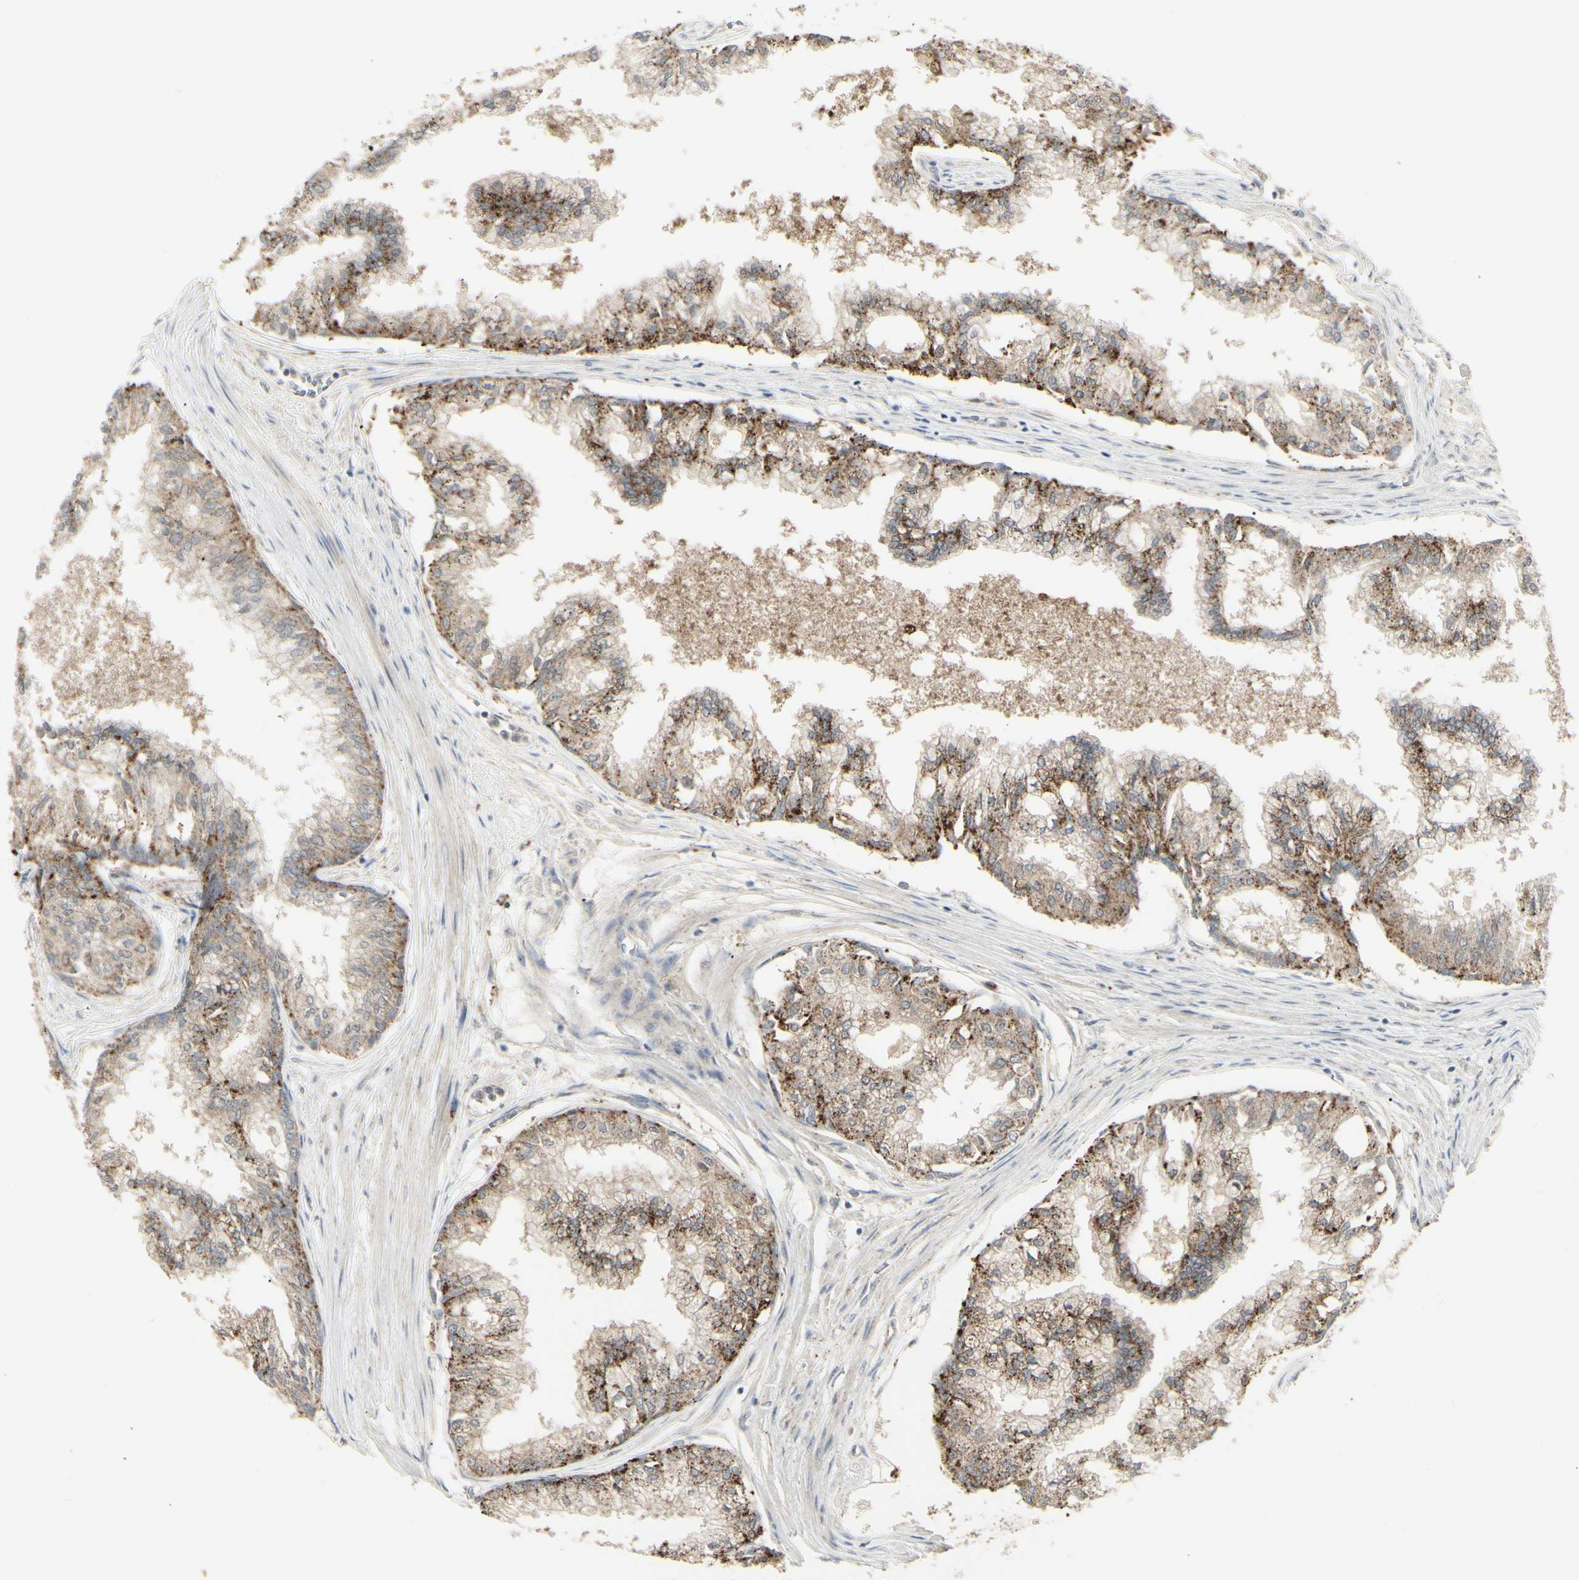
{"staining": {"intensity": "moderate", "quantity": ">75%", "location": "cytoplasmic/membranous"}, "tissue": "prostate", "cell_type": "Glandular cells", "image_type": "normal", "snomed": [{"axis": "morphology", "description": "Normal tissue, NOS"}, {"axis": "topography", "description": "Prostate"}, {"axis": "topography", "description": "Seminal veicle"}], "caption": "IHC of unremarkable human prostate exhibits medium levels of moderate cytoplasmic/membranous positivity in about >75% of glandular cells. The staining was performed using DAB (3,3'-diaminobenzidine) to visualize the protein expression in brown, while the nuclei were stained in blue with hematoxylin (Magnification: 20x).", "gene": "GRN", "patient": {"sex": "male", "age": 60}}